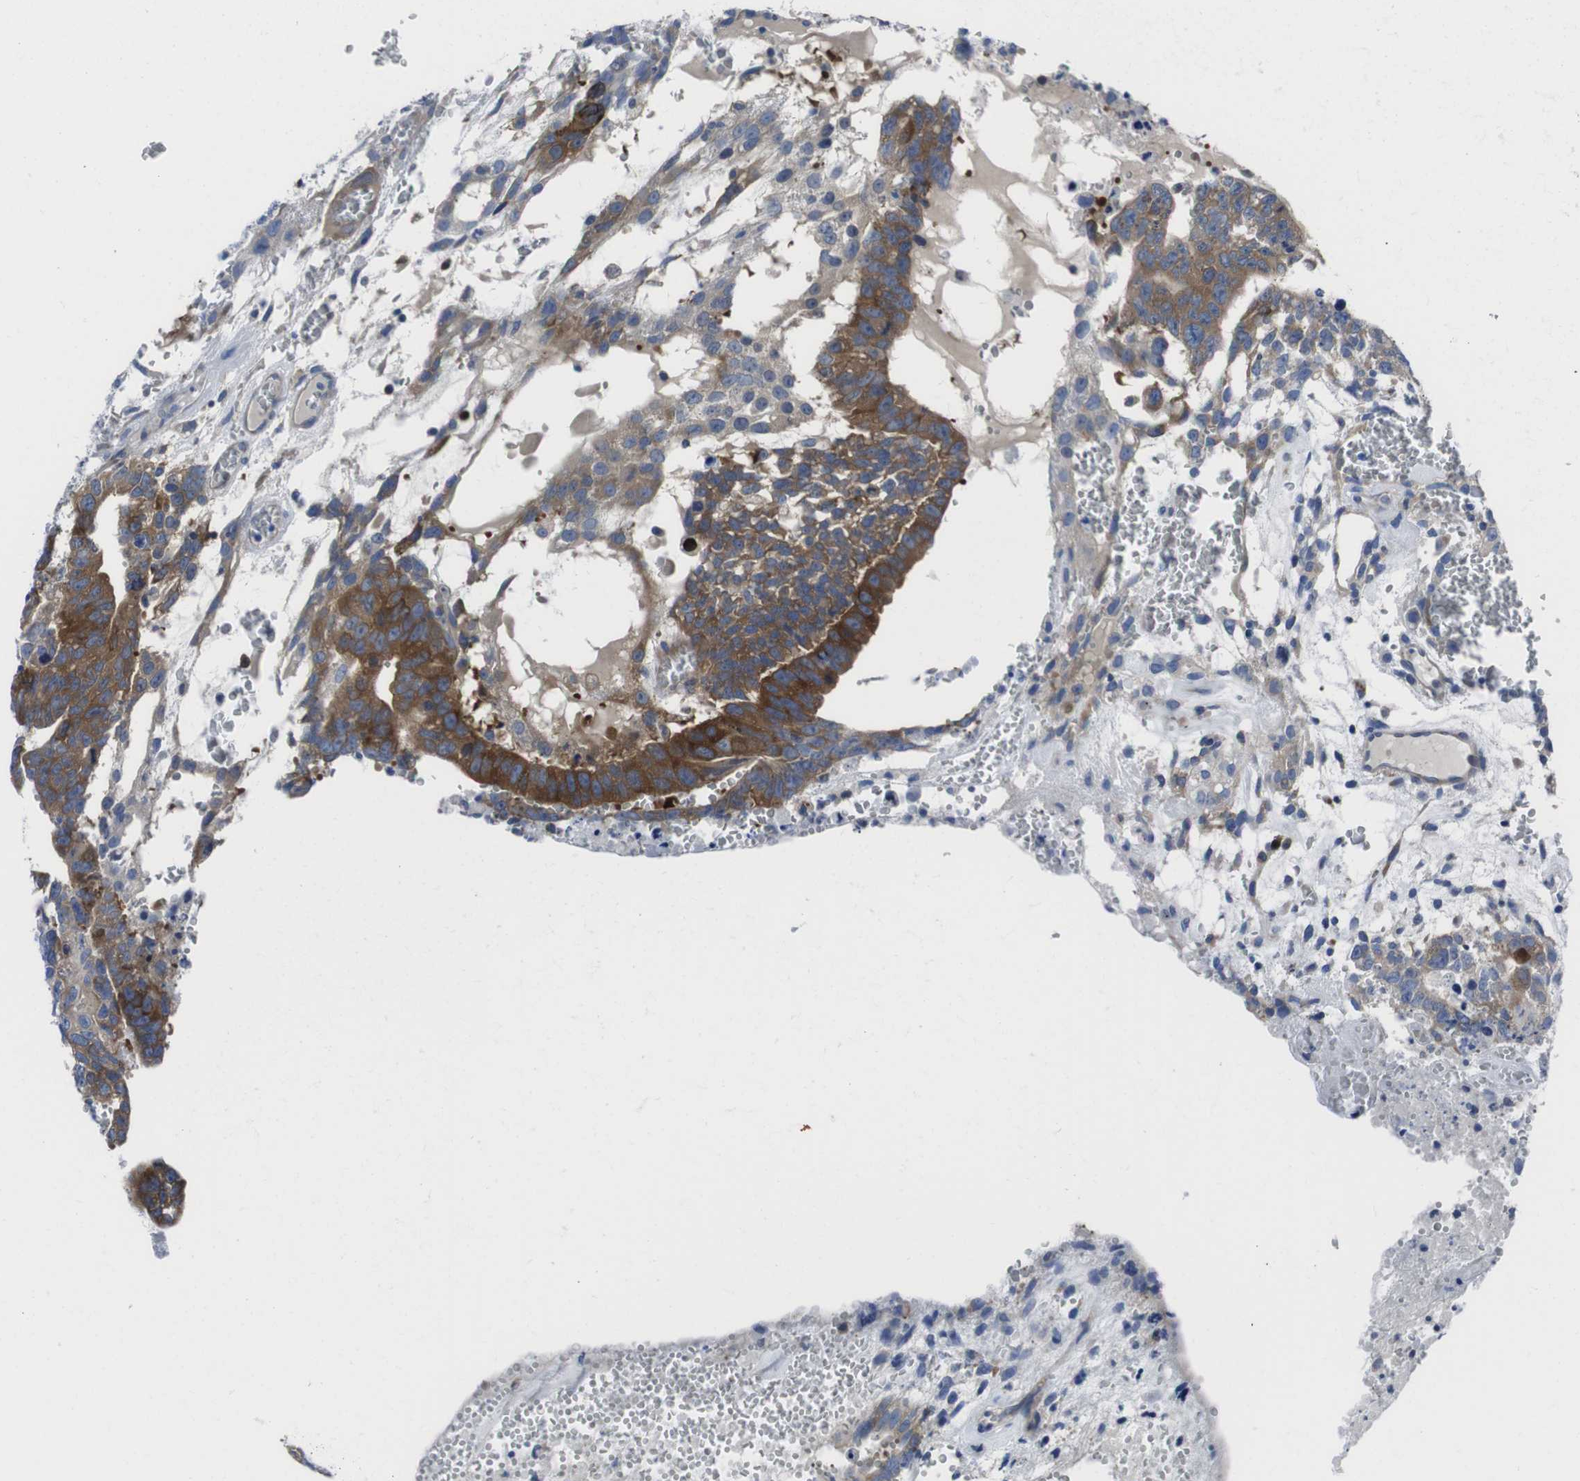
{"staining": {"intensity": "strong", "quantity": ">75%", "location": "cytoplasmic/membranous"}, "tissue": "testis cancer", "cell_type": "Tumor cells", "image_type": "cancer", "snomed": [{"axis": "morphology", "description": "Seminoma, NOS"}, {"axis": "morphology", "description": "Carcinoma, Embryonal, NOS"}, {"axis": "topography", "description": "Testis"}], "caption": "Brown immunohistochemical staining in human testis cancer reveals strong cytoplasmic/membranous staining in approximately >75% of tumor cells.", "gene": "EIF4A1", "patient": {"sex": "male", "age": 52}}